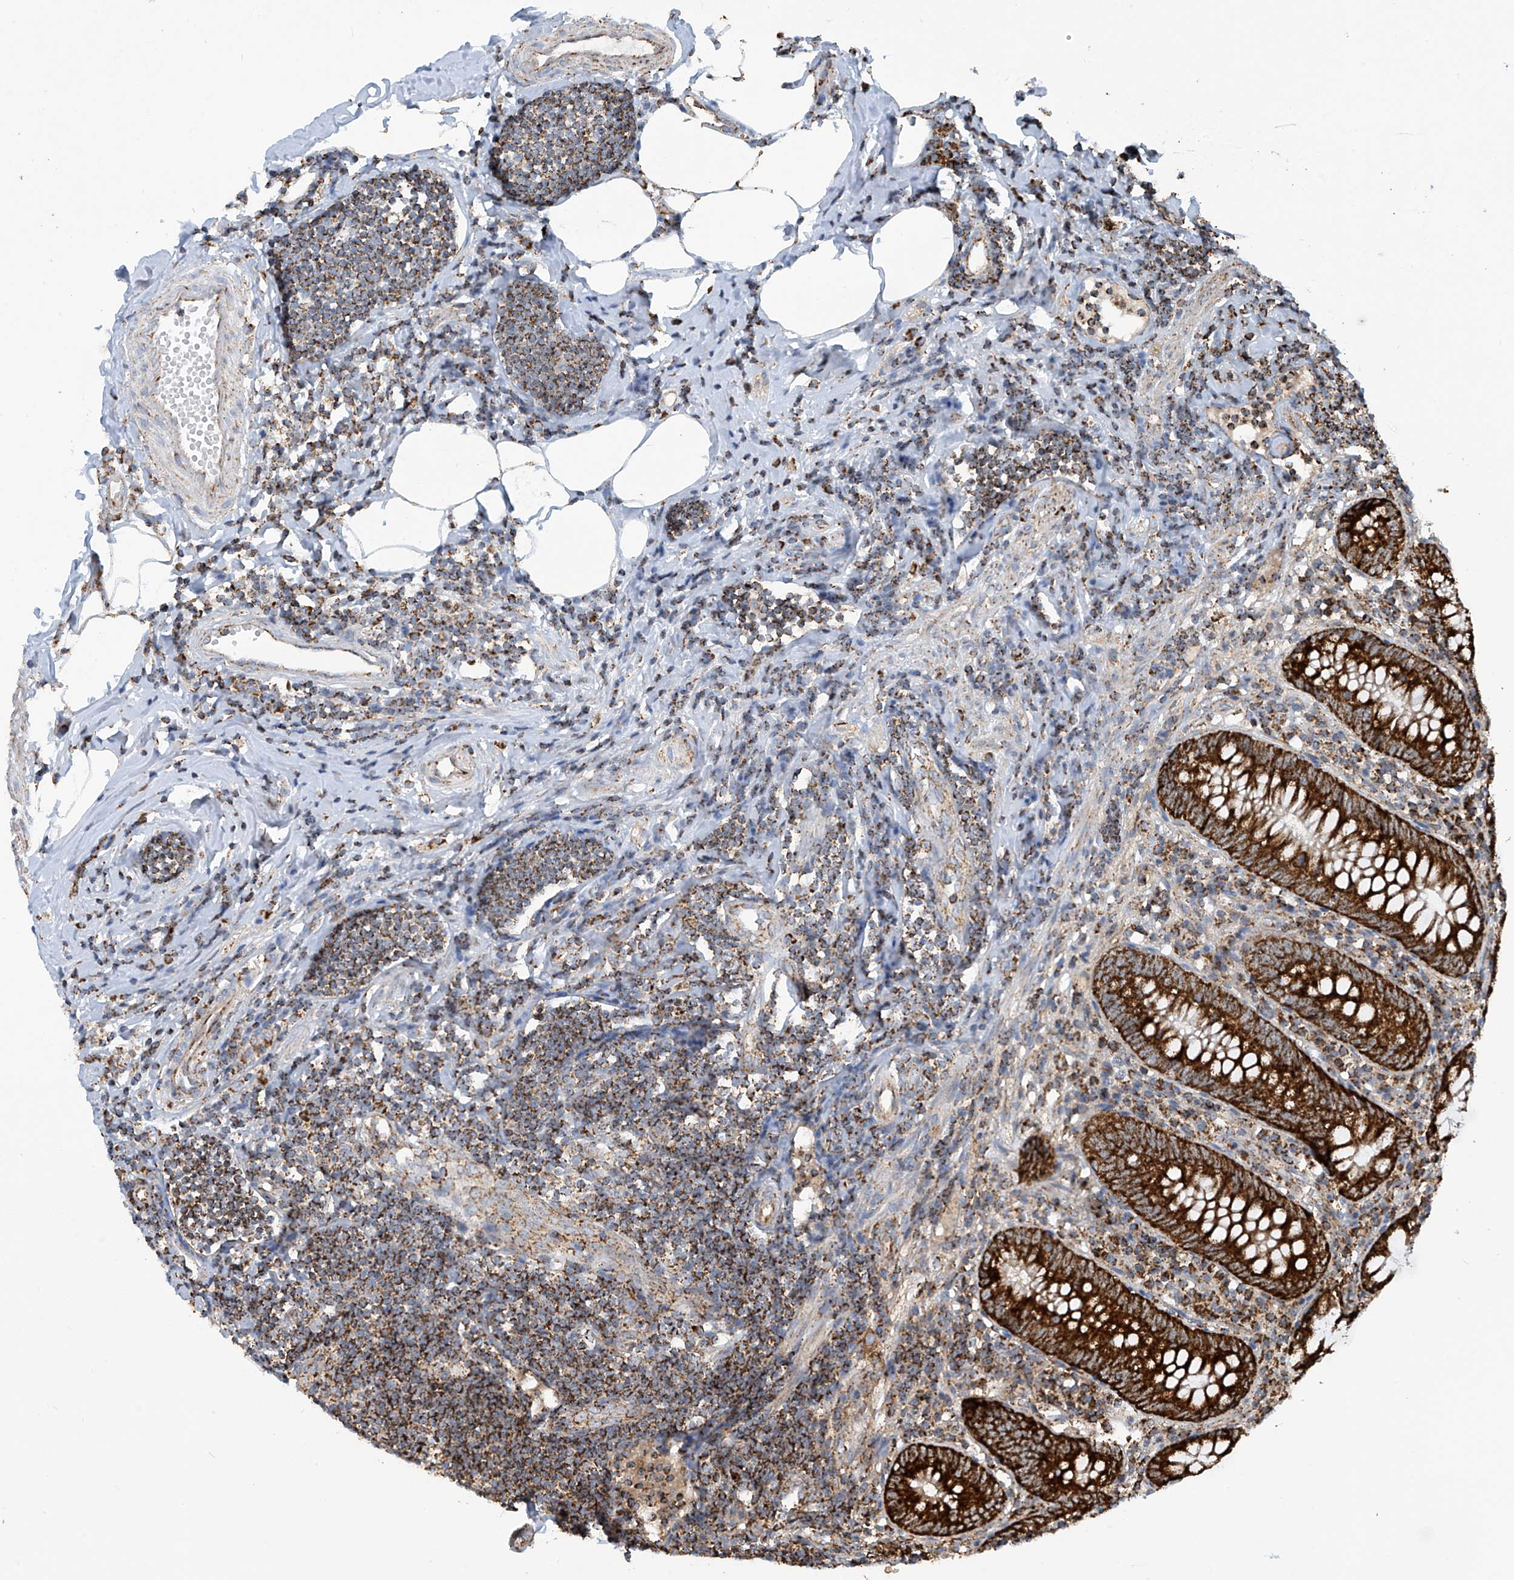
{"staining": {"intensity": "strong", "quantity": ">75%", "location": "cytoplasmic/membranous"}, "tissue": "appendix", "cell_type": "Glandular cells", "image_type": "normal", "snomed": [{"axis": "morphology", "description": "Normal tissue, NOS"}, {"axis": "topography", "description": "Appendix"}], "caption": "Brown immunohistochemical staining in benign appendix demonstrates strong cytoplasmic/membranous expression in approximately >75% of glandular cells.", "gene": "COX10", "patient": {"sex": "female", "age": 54}}